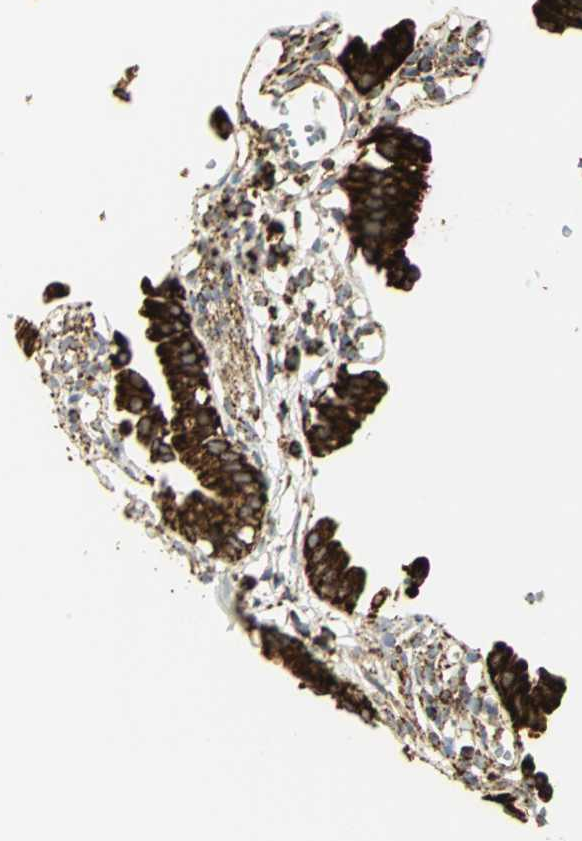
{"staining": {"intensity": "strong", "quantity": ">75%", "location": "cytoplasmic/membranous"}, "tissue": "gallbladder", "cell_type": "Glandular cells", "image_type": "normal", "snomed": [{"axis": "morphology", "description": "Normal tissue, NOS"}, {"axis": "topography", "description": "Gallbladder"}], "caption": "Unremarkable gallbladder shows strong cytoplasmic/membranous positivity in approximately >75% of glandular cells, visualized by immunohistochemistry.", "gene": "VDAC1", "patient": {"sex": "male", "age": 65}}